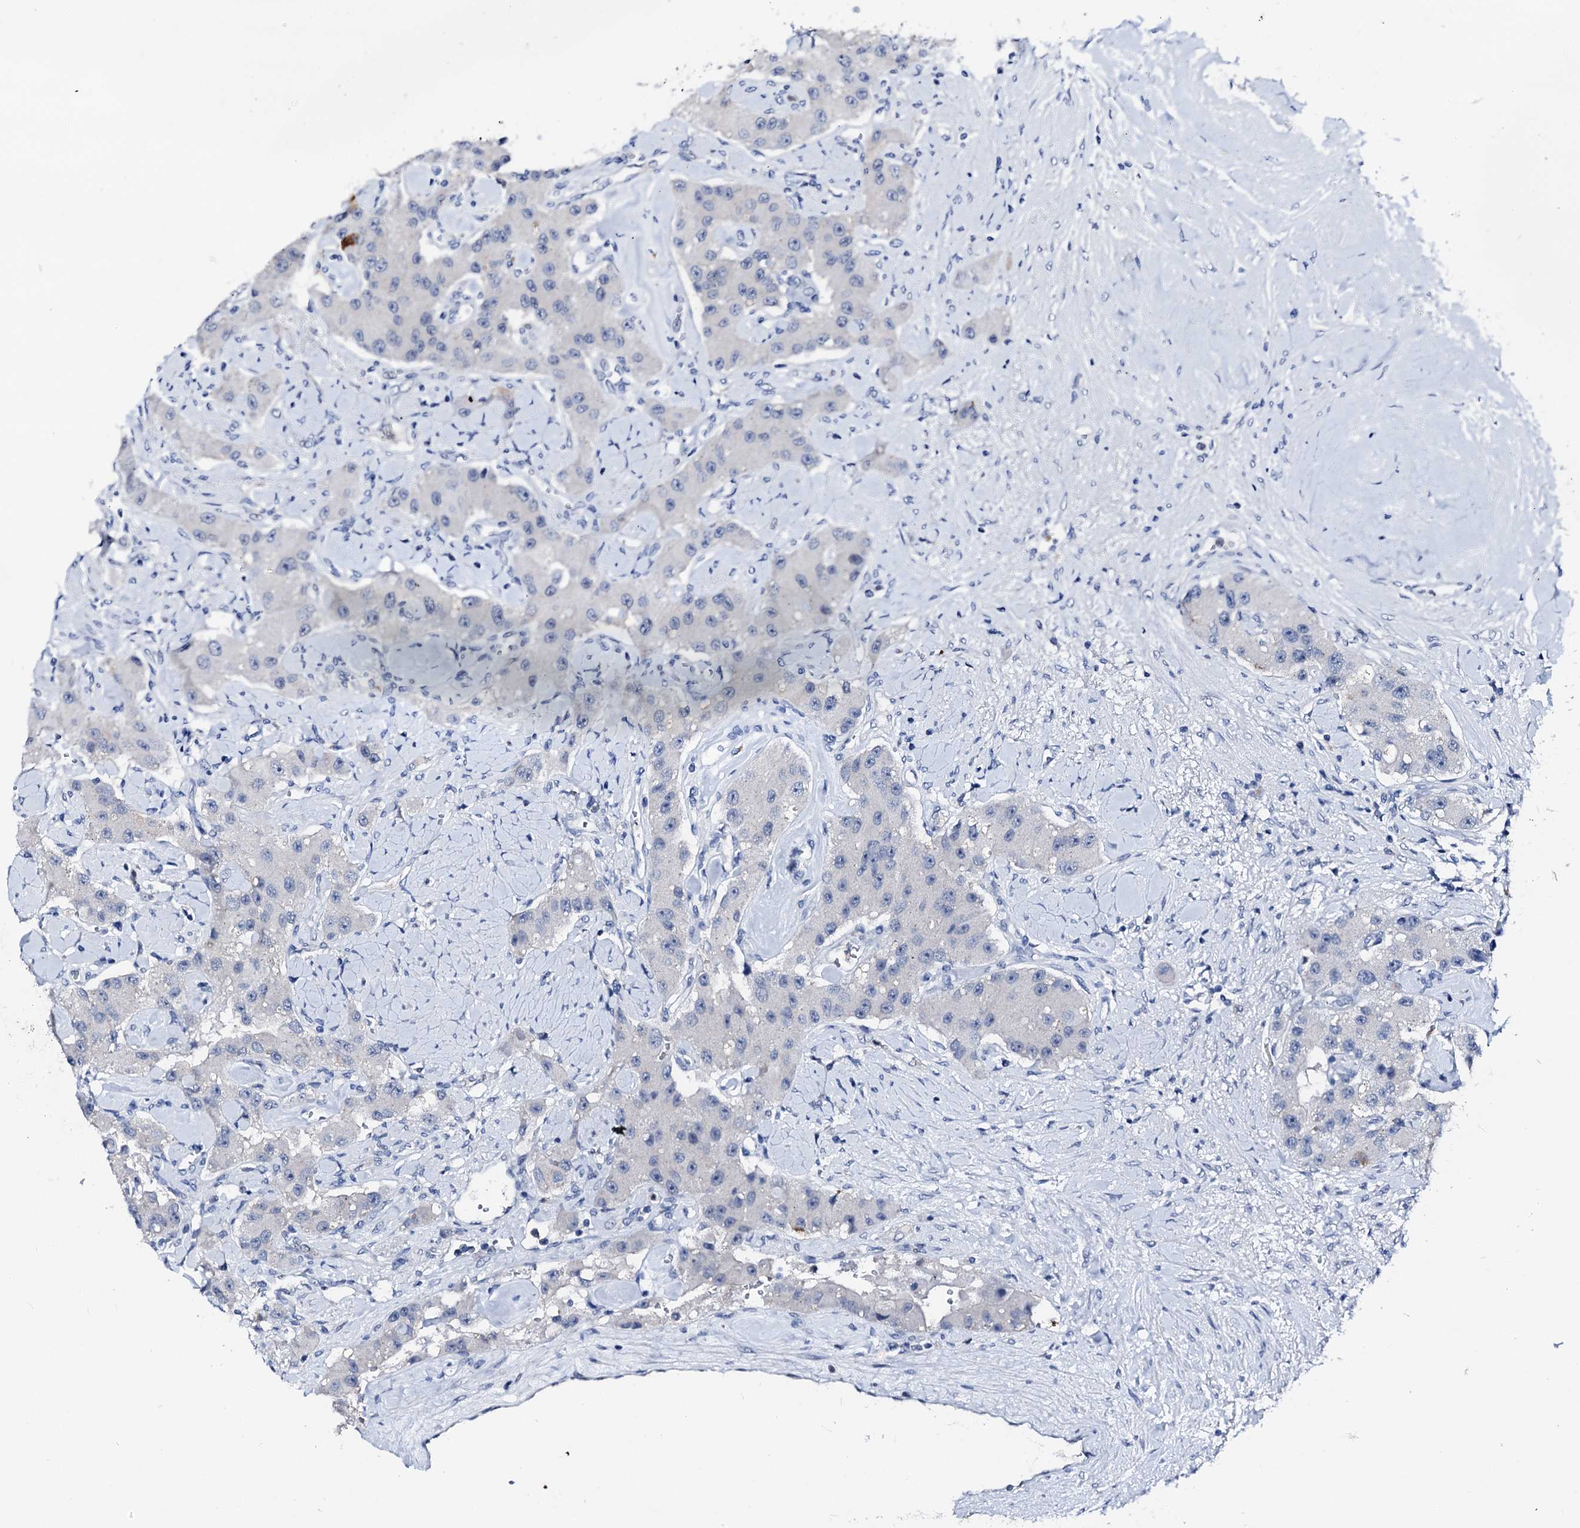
{"staining": {"intensity": "negative", "quantity": "none", "location": "none"}, "tissue": "carcinoid", "cell_type": "Tumor cells", "image_type": "cancer", "snomed": [{"axis": "morphology", "description": "Carcinoid, malignant, NOS"}, {"axis": "topography", "description": "Pancreas"}], "caption": "This is an immunohistochemistry micrograph of carcinoid (malignant). There is no positivity in tumor cells.", "gene": "TRAFD1", "patient": {"sex": "male", "age": 41}}